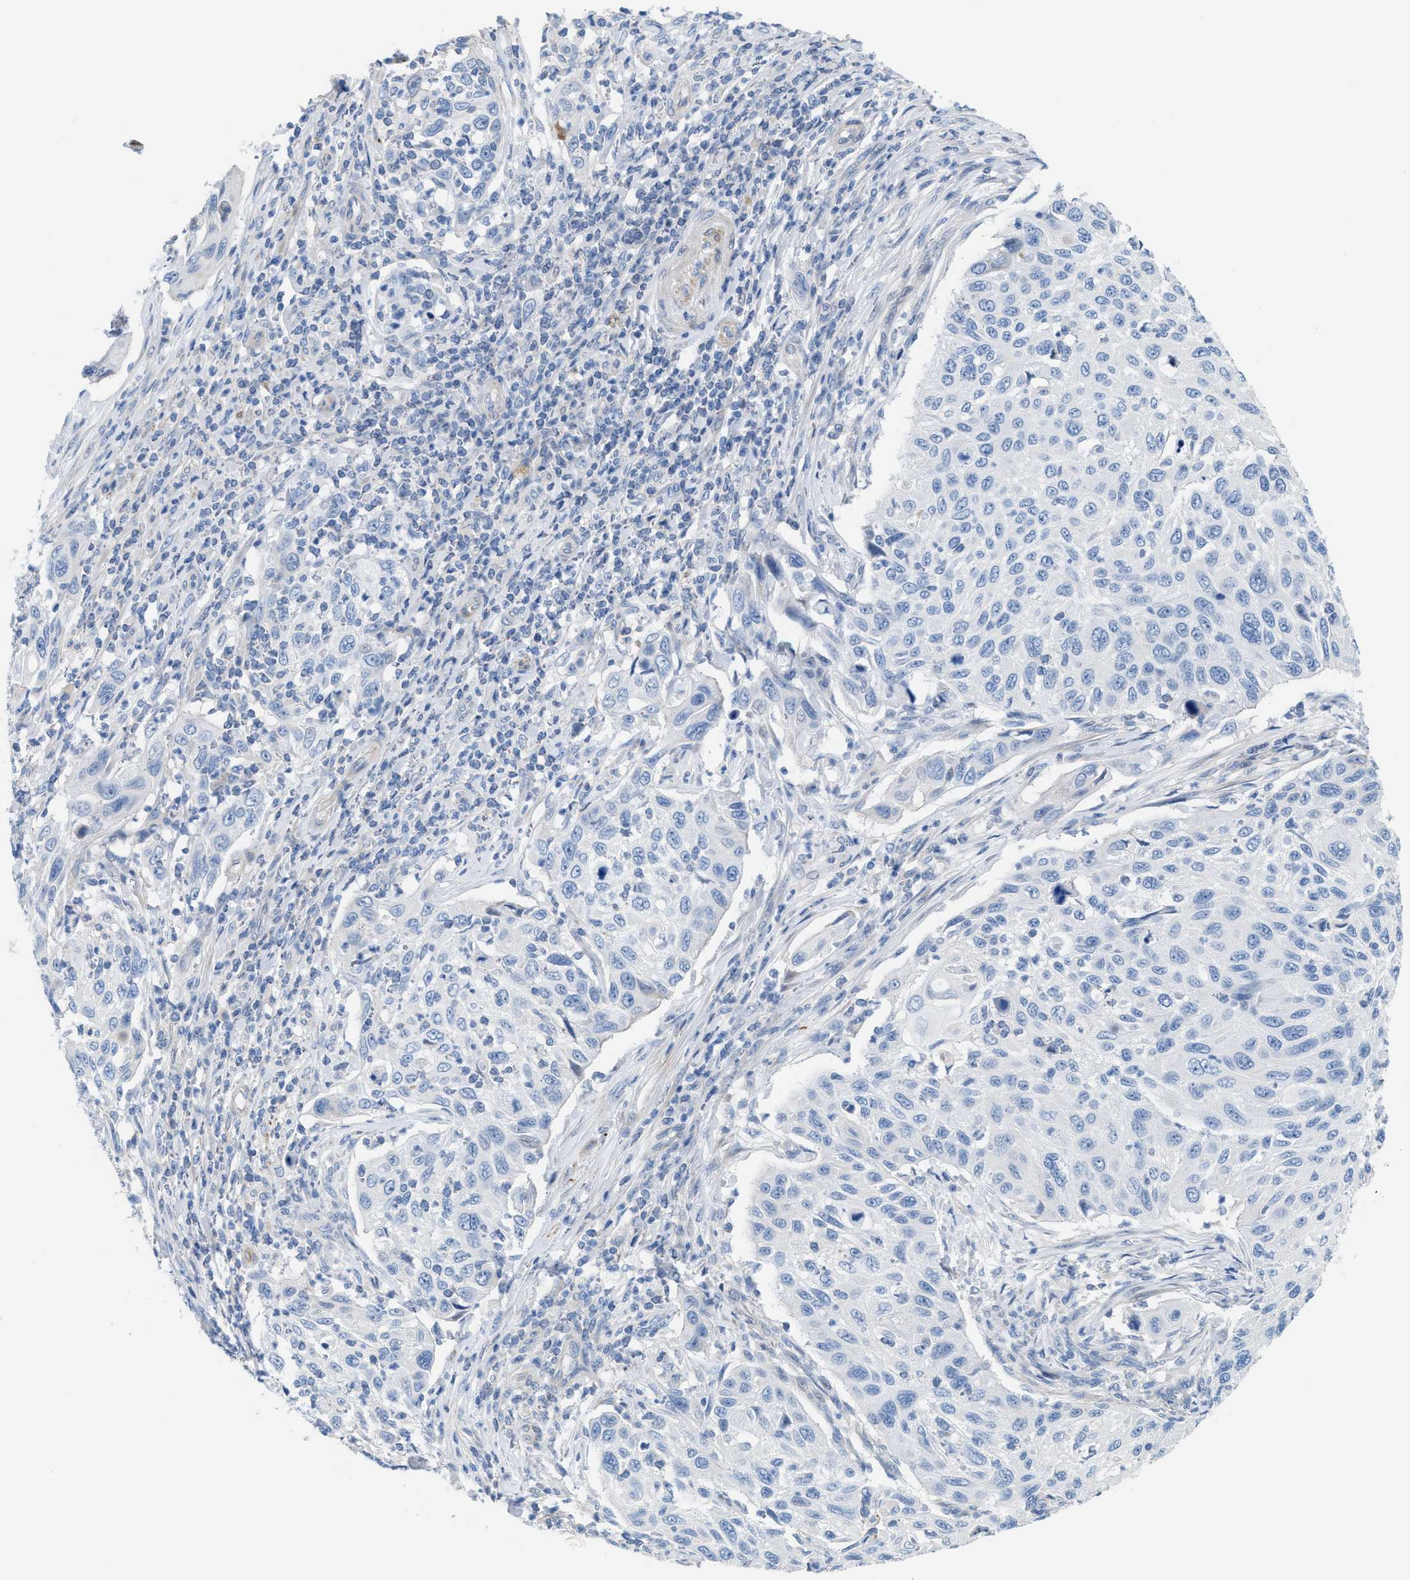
{"staining": {"intensity": "negative", "quantity": "none", "location": "none"}, "tissue": "cervical cancer", "cell_type": "Tumor cells", "image_type": "cancer", "snomed": [{"axis": "morphology", "description": "Squamous cell carcinoma, NOS"}, {"axis": "topography", "description": "Cervix"}], "caption": "DAB immunohistochemical staining of cervical squamous cell carcinoma reveals no significant positivity in tumor cells.", "gene": "MPP3", "patient": {"sex": "female", "age": 70}}